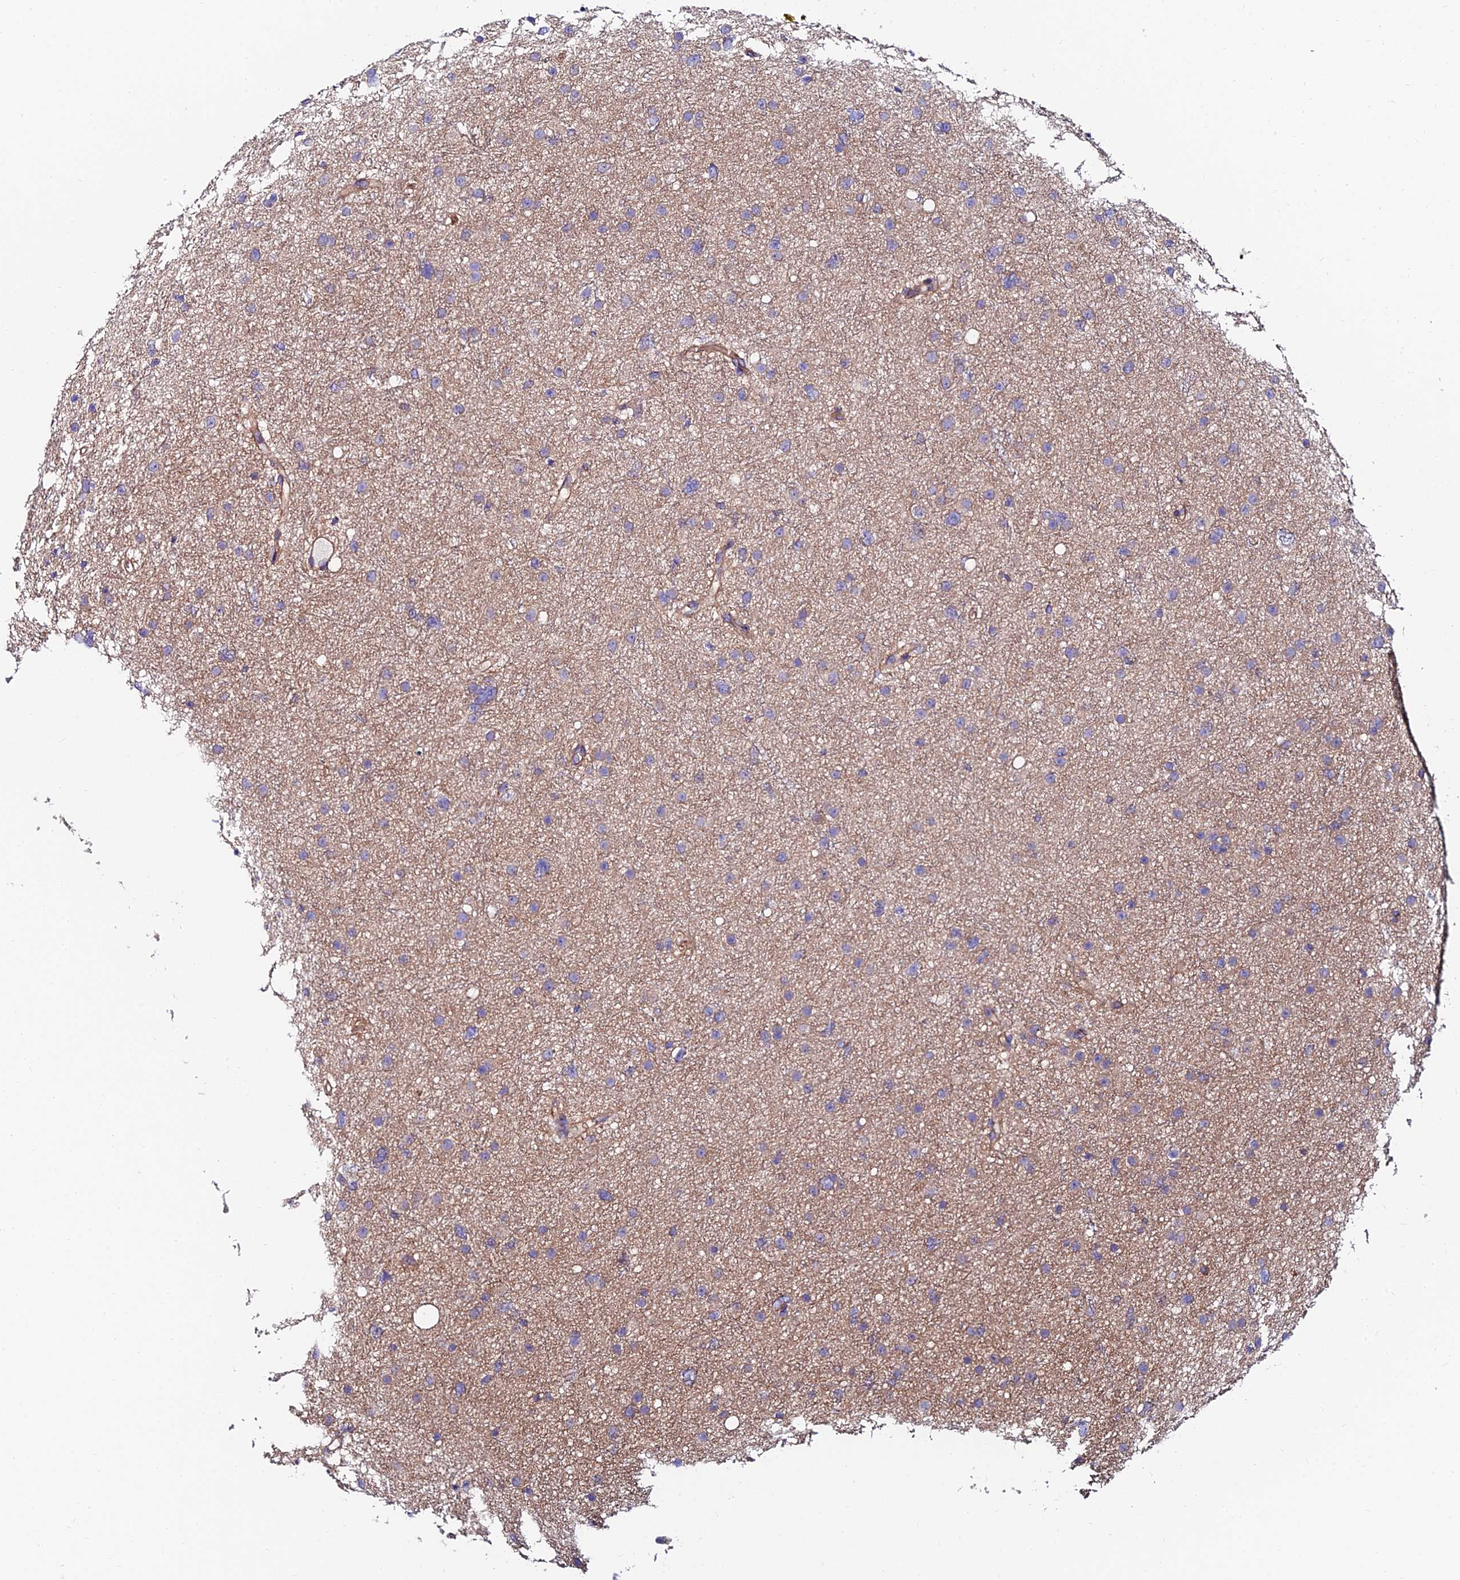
{"staining": {"intensity": "negative", "quantity": "none", "location": "none"}, "tissue": "glioma", "cell_type": "Tumor cells", "image_type": "cancer", "snomed": [{"axis": "morphology", "description": "Glioma, malignant, Low grade"}, {"axis": "topography", "description": "Cerebral cortex"}], "caption": "This is an immunohistochemistry histopathology image of malignant glioma (low-grade). There is no positivity in tumor cells.", "gene": "ADGRF3", "patient": {"sex": "female", "age": 39}}